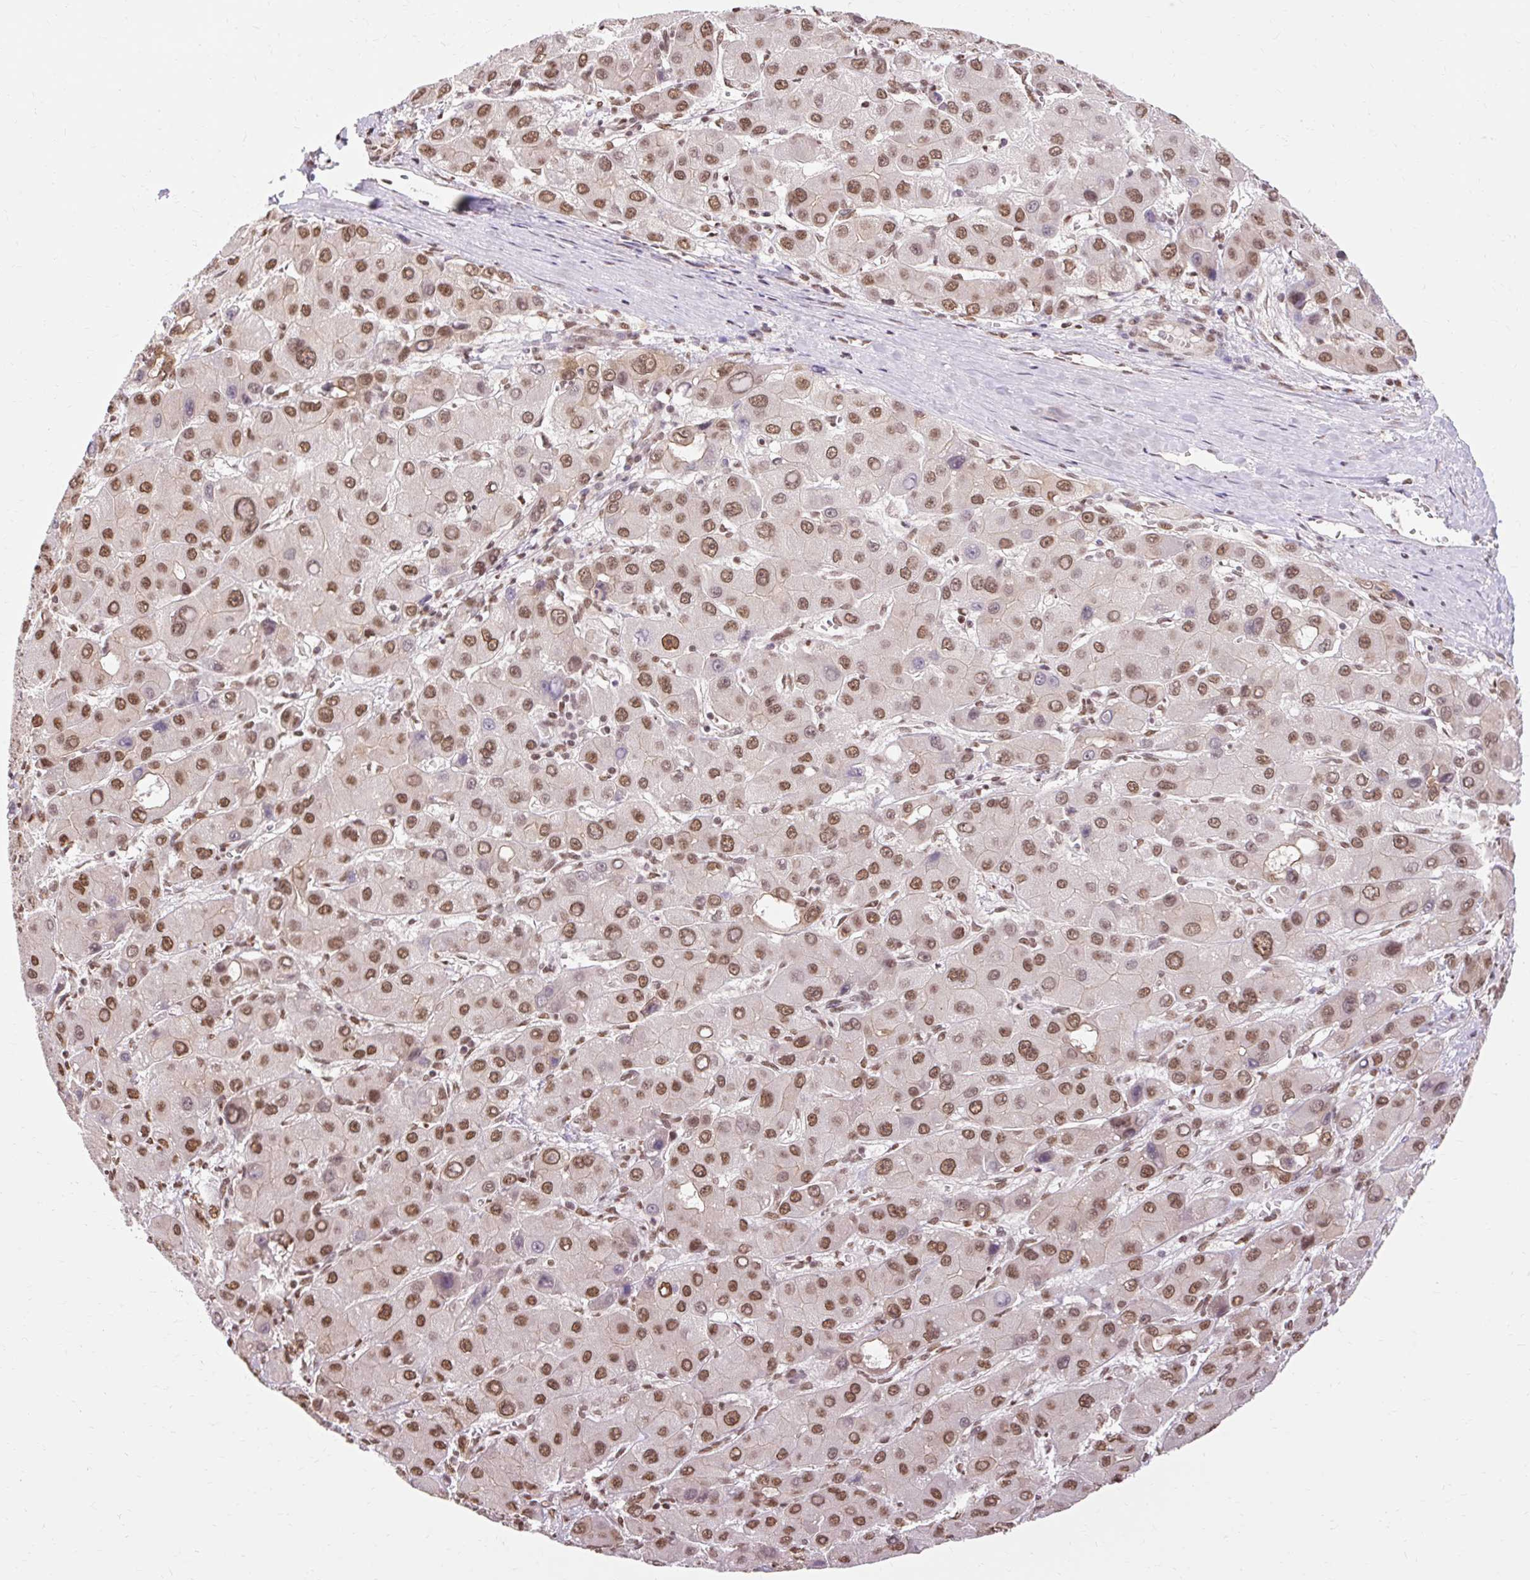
{"staining": {"intensity": "moderate", "quantity": ">75%", "location": "nuclear"}, "tissue": "liver cancer", "cell_type": "Tumor cells", "image_type": "cancer", "snomed": [{"axis": "morphology", "description": "Carcinoma, Hepatocellular, NOS"}, {"axis": "topography", "description": "Liver"}], "caption": "Liver cancer was stained to show a protein in brown. There is medium levels of moderate nuclear staining in approximately >75% of tumor cells.", "gene": "NPIPB12", "patient": {"sex": "male", "age": 55}}